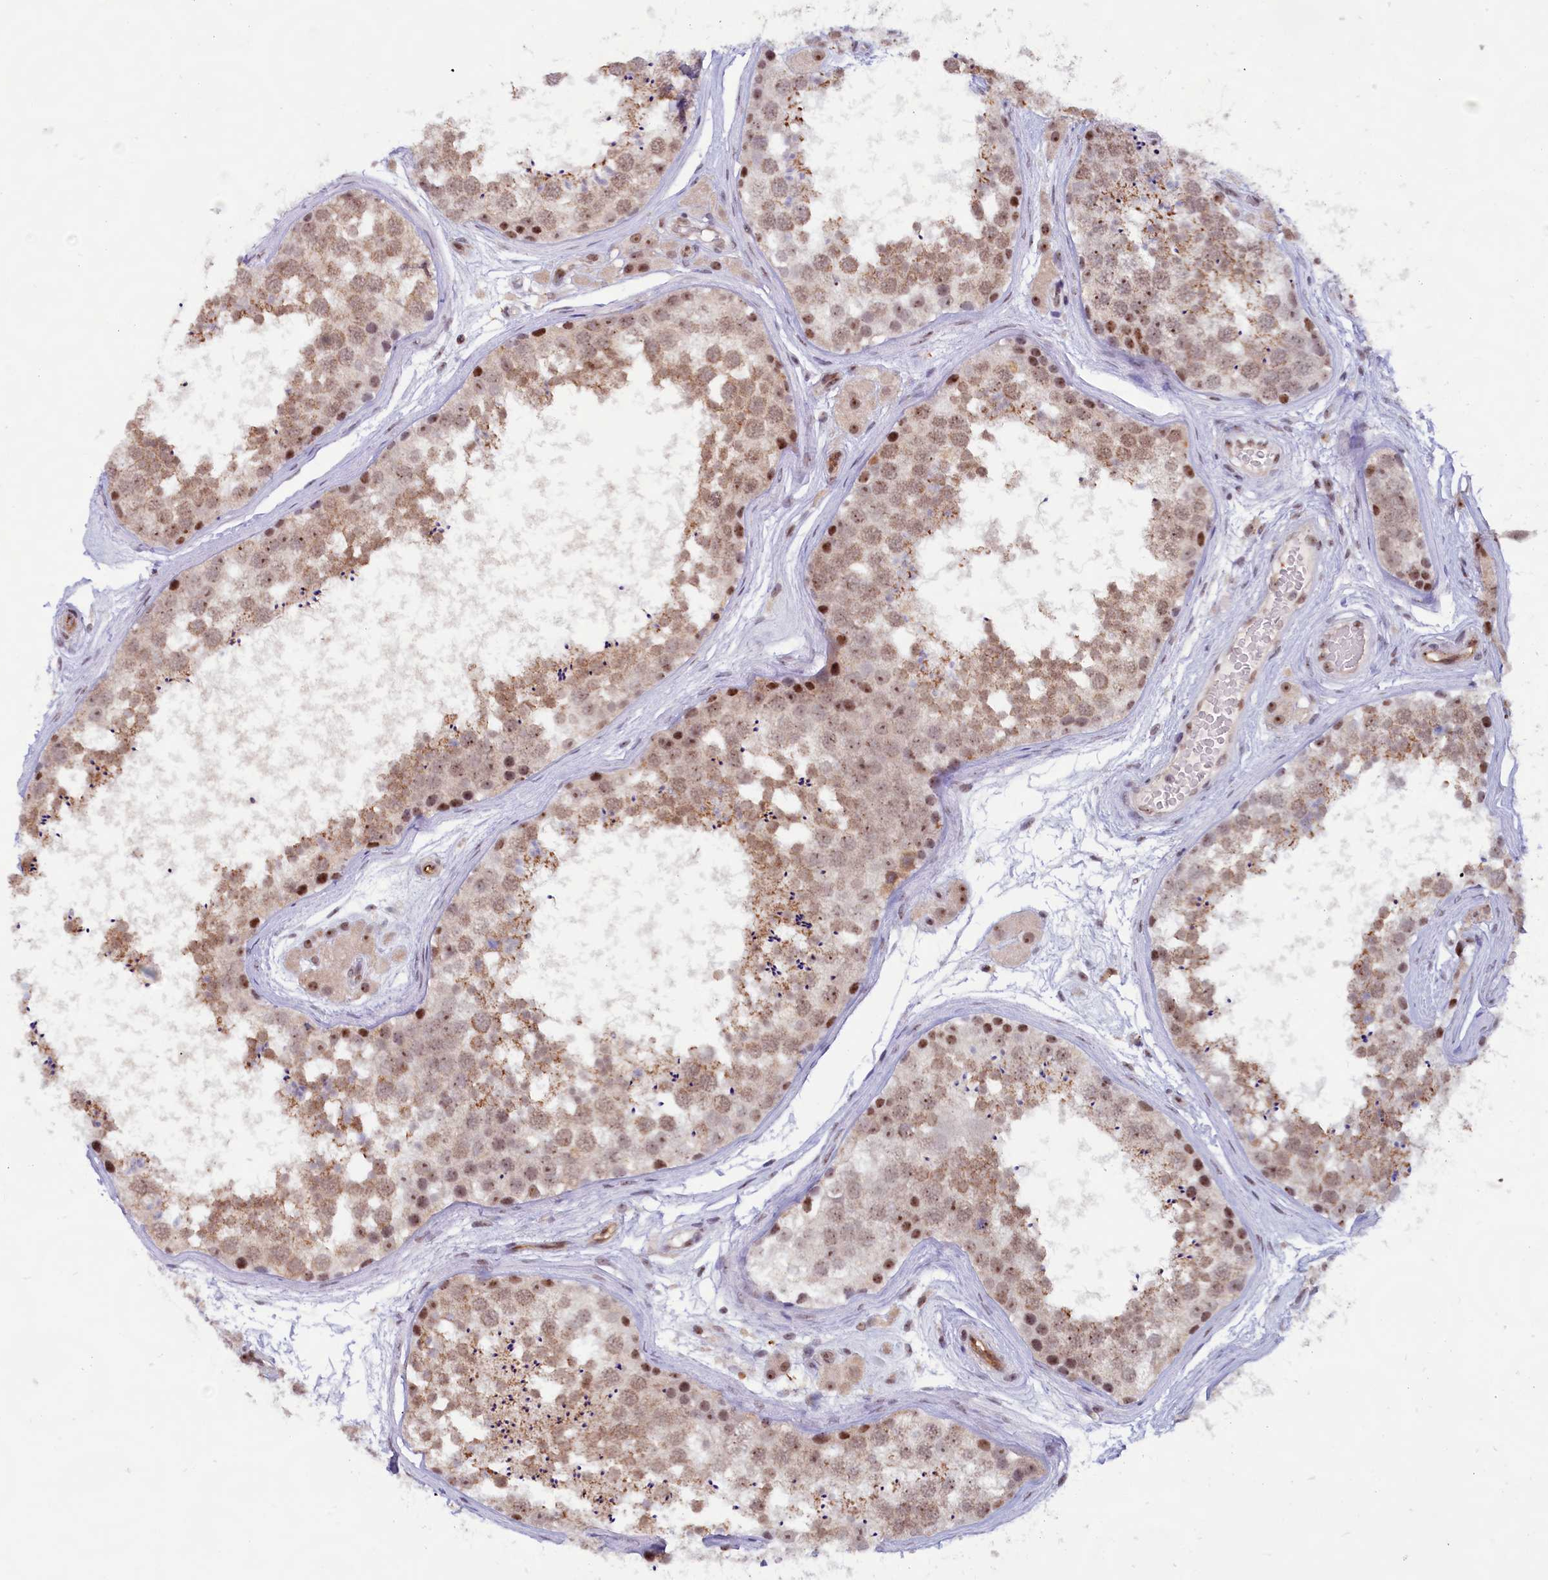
{"staining": {"intensity": "moderate", "quantity": ">75%", "location": "cytoplasmic/membranous,nuclear"}, "tissue": "testis", "cell_type": "Cells in seminiferous ducts", "image_type": "normal", "snomed": [{"axis": "morphology", "description": "Normal tissue, NOS"}, {"axis": "topography", "description": "Testis"}], "caption": "Unremarkable testis was stained to show a protein in brown. There is medium levels of moderate cytoplasmic/membranous,nuclear staining in approximately >75% of cells in seminiferous ducts. The staining was performed using DAB, with brown indicating positive protein expression. Nuclei are stained blue with hematoxylin.", "gene": "C1D", "patient": {"sex": "male", "age": 56}}